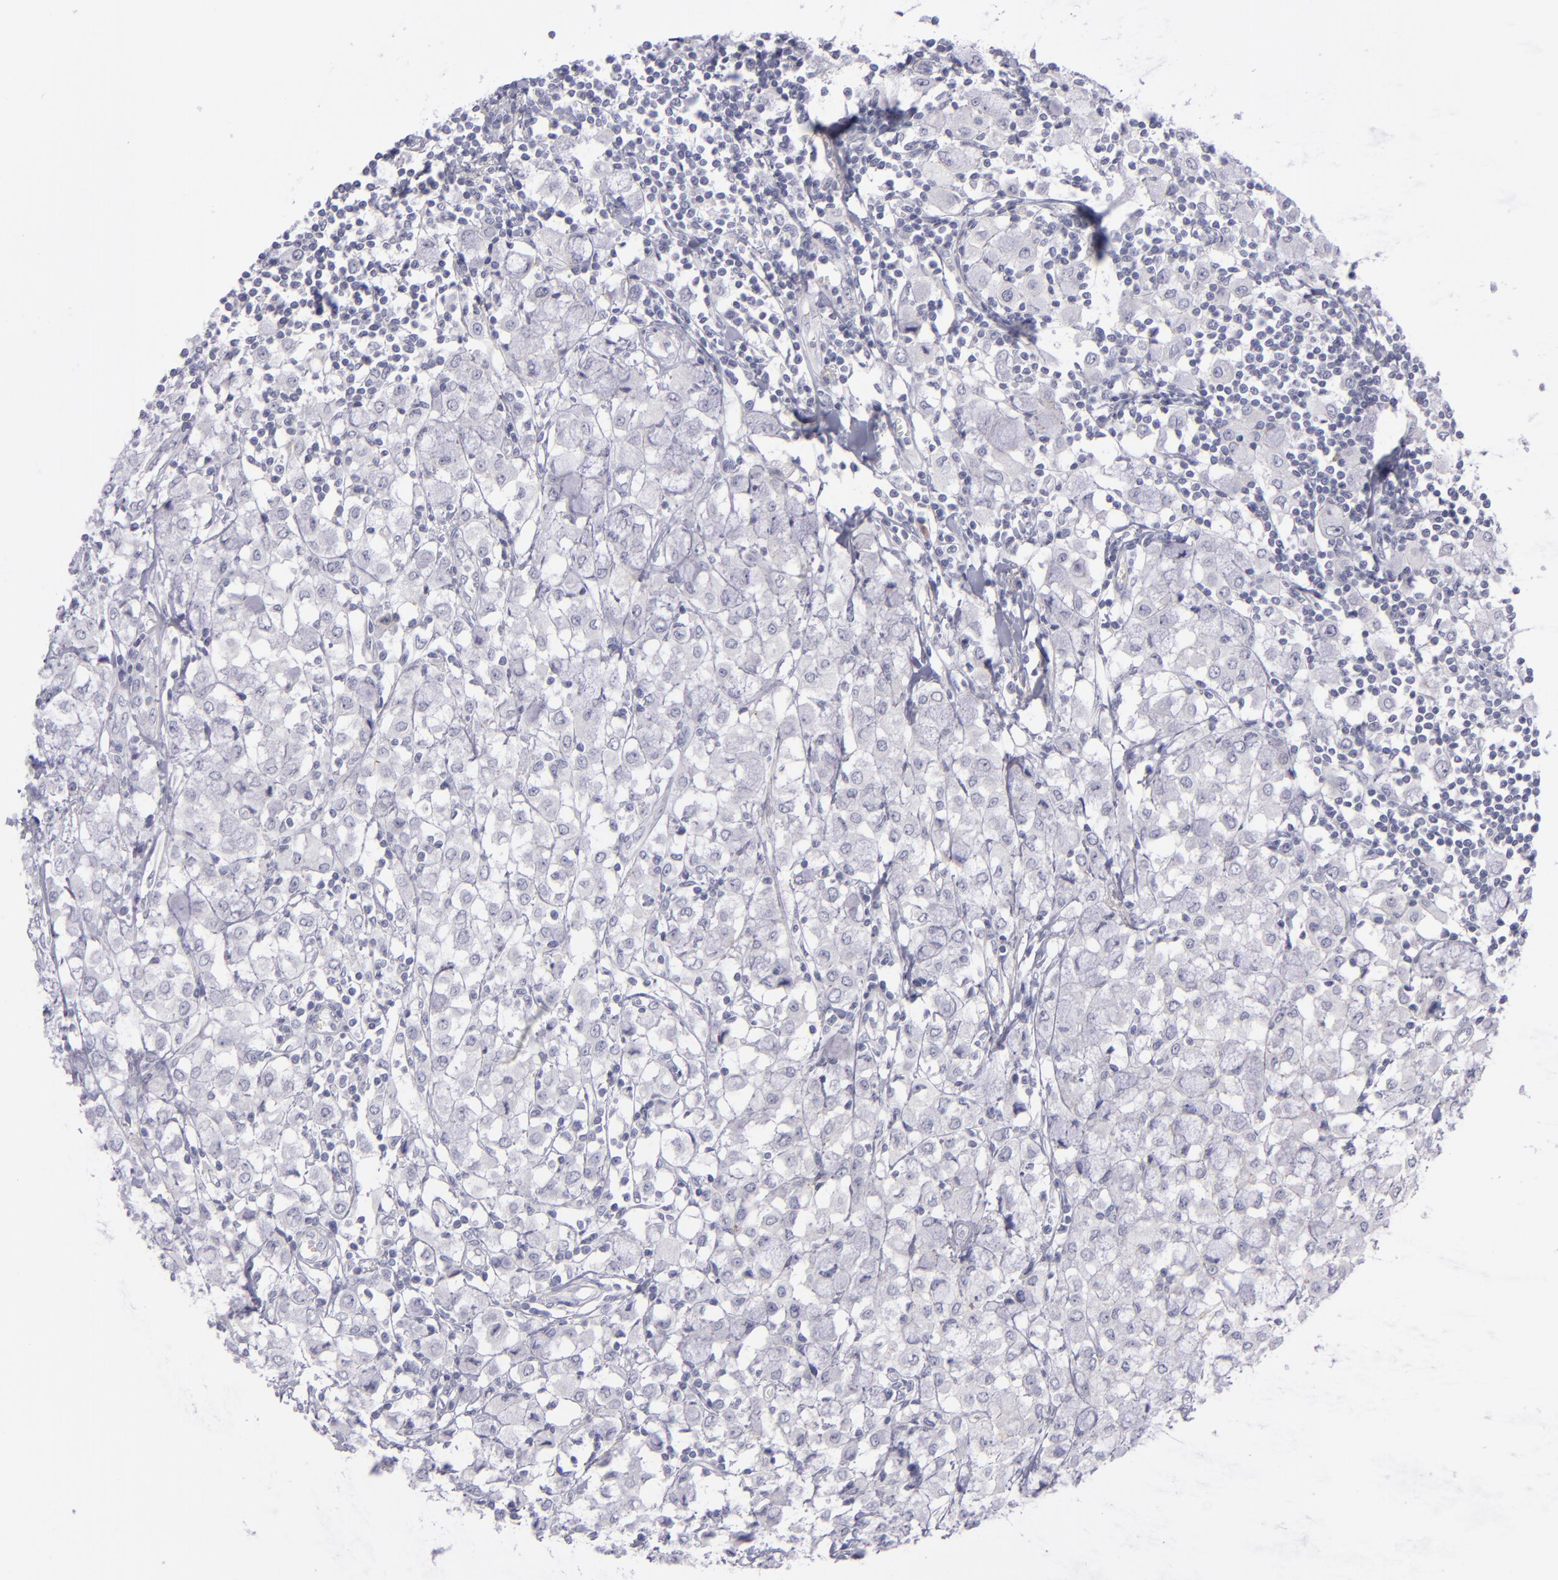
{"staining": {"intensity": "negative", "quantity": "none", "location": "none"}, "tissue": "breast cancer", "cell_type": "Tumor cells", "image_type": "cancer", "snomed": [{"axis": "morphology", "description": "Lobular carcinoma"}, {"axis": "topography", "description": "Breast"}], "caption": "This histopathology image is of breast cancer stained with immunohistochemistry (IHC) to label a protein in brown with the nuclei are counter-stained blue. There is no positivity in tumor cells. The staining was performed using DAB (3,3'-diaminobenzidine) to visualize the protein expression in brown, while the nuclei were stained in blue with hematoxylin (Magnification: 20x).", "gene": "ITGB4", "patient": {"sex": "female", "age": 85}}